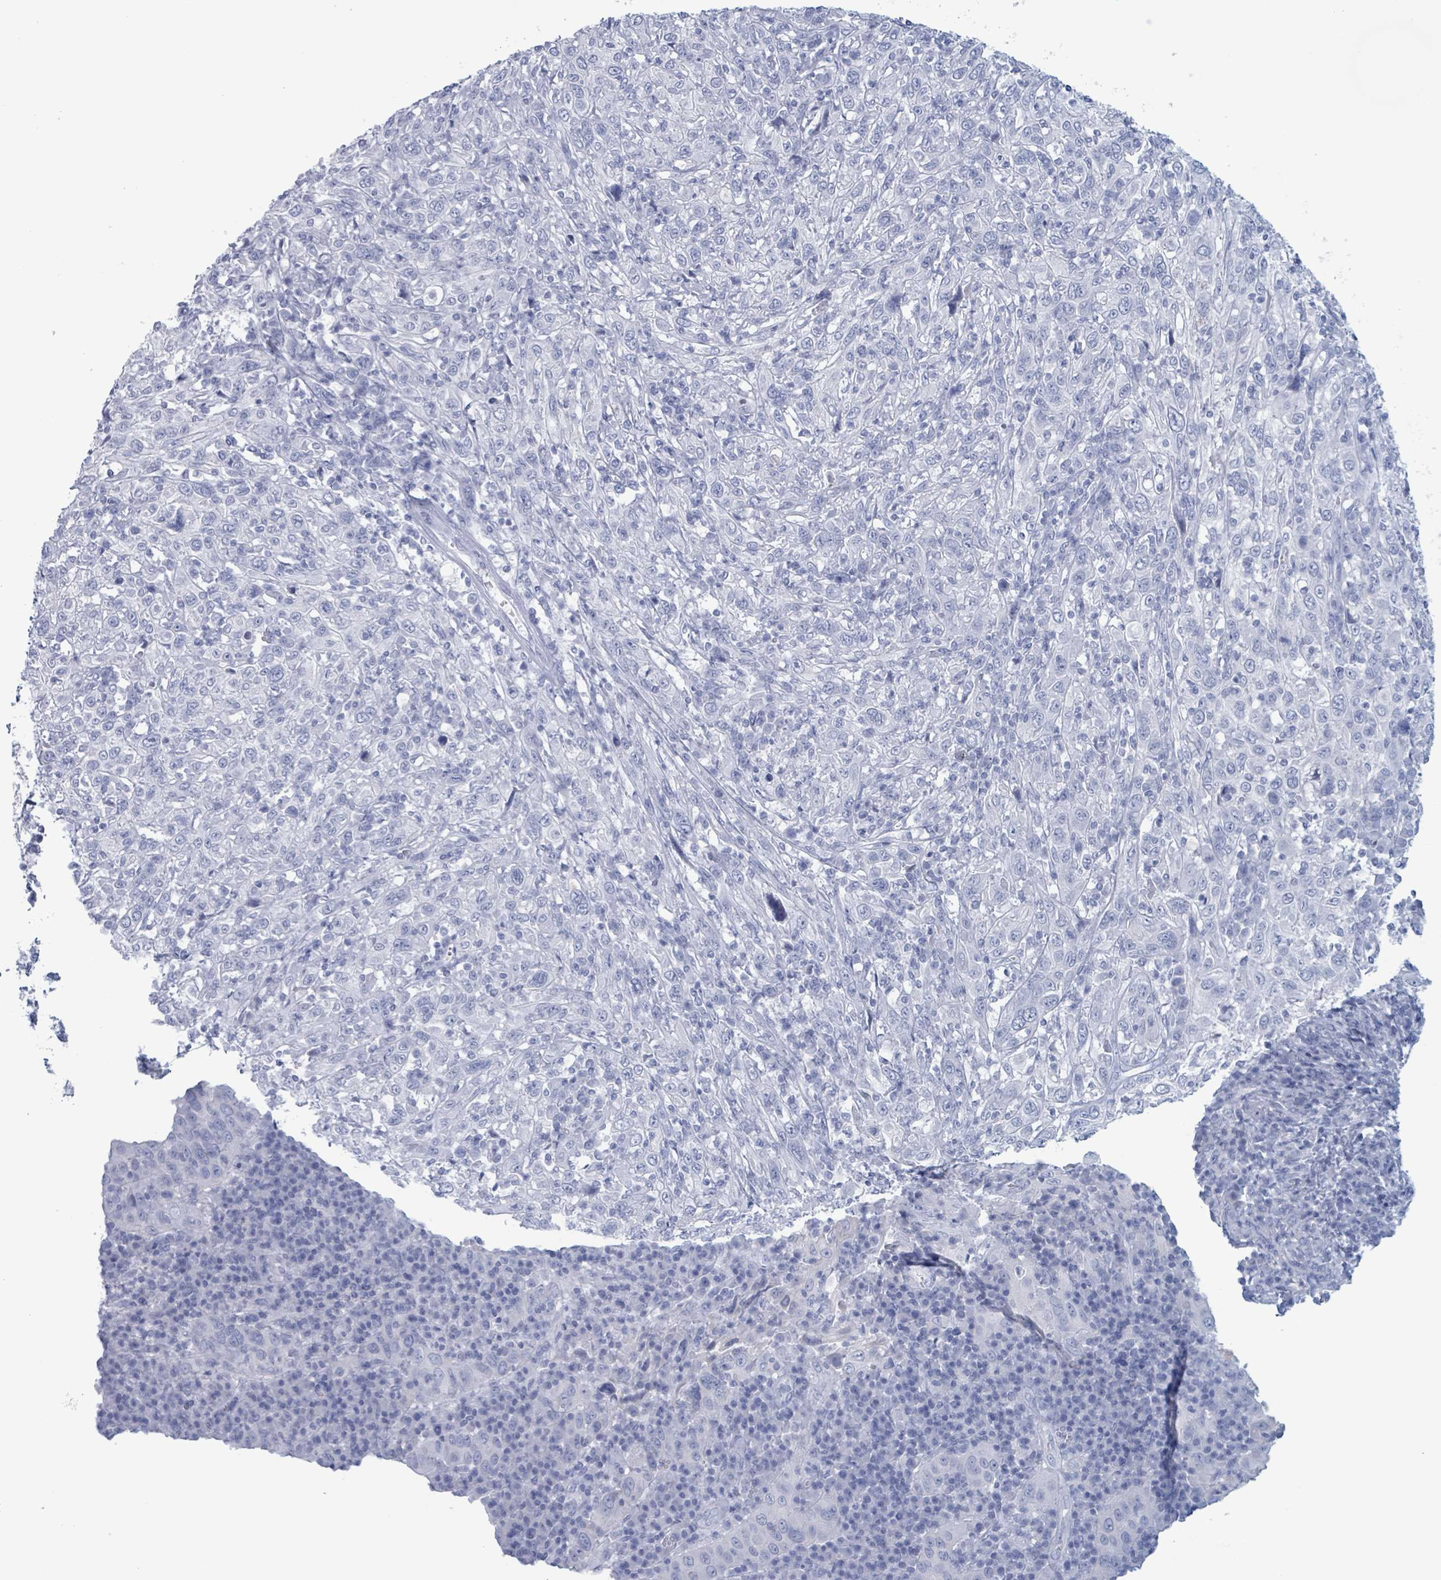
{"staining": {"intensity": "negative", "quantity": "none", "location": "none"}, "tissue": "cervical cancer", "cell_type": "Tumor cells", "image_type": "cancer", "snomed": [{"axis": "morphology", "description": "Squamous cell carcinoma, NOS"}, {"axis": "topography", "description": "Cervix"}], "caption": "Immunohistochemistry histopathology image of neoplastic tissue: cervical cancer (squamous cell carcinoma) stained with DAB (3,3'-diaminobenzidine) exhibits no significant protein staining in tumor cells.", "gene": "KLK4", "patient": {"sex": "female", "age": 46}}